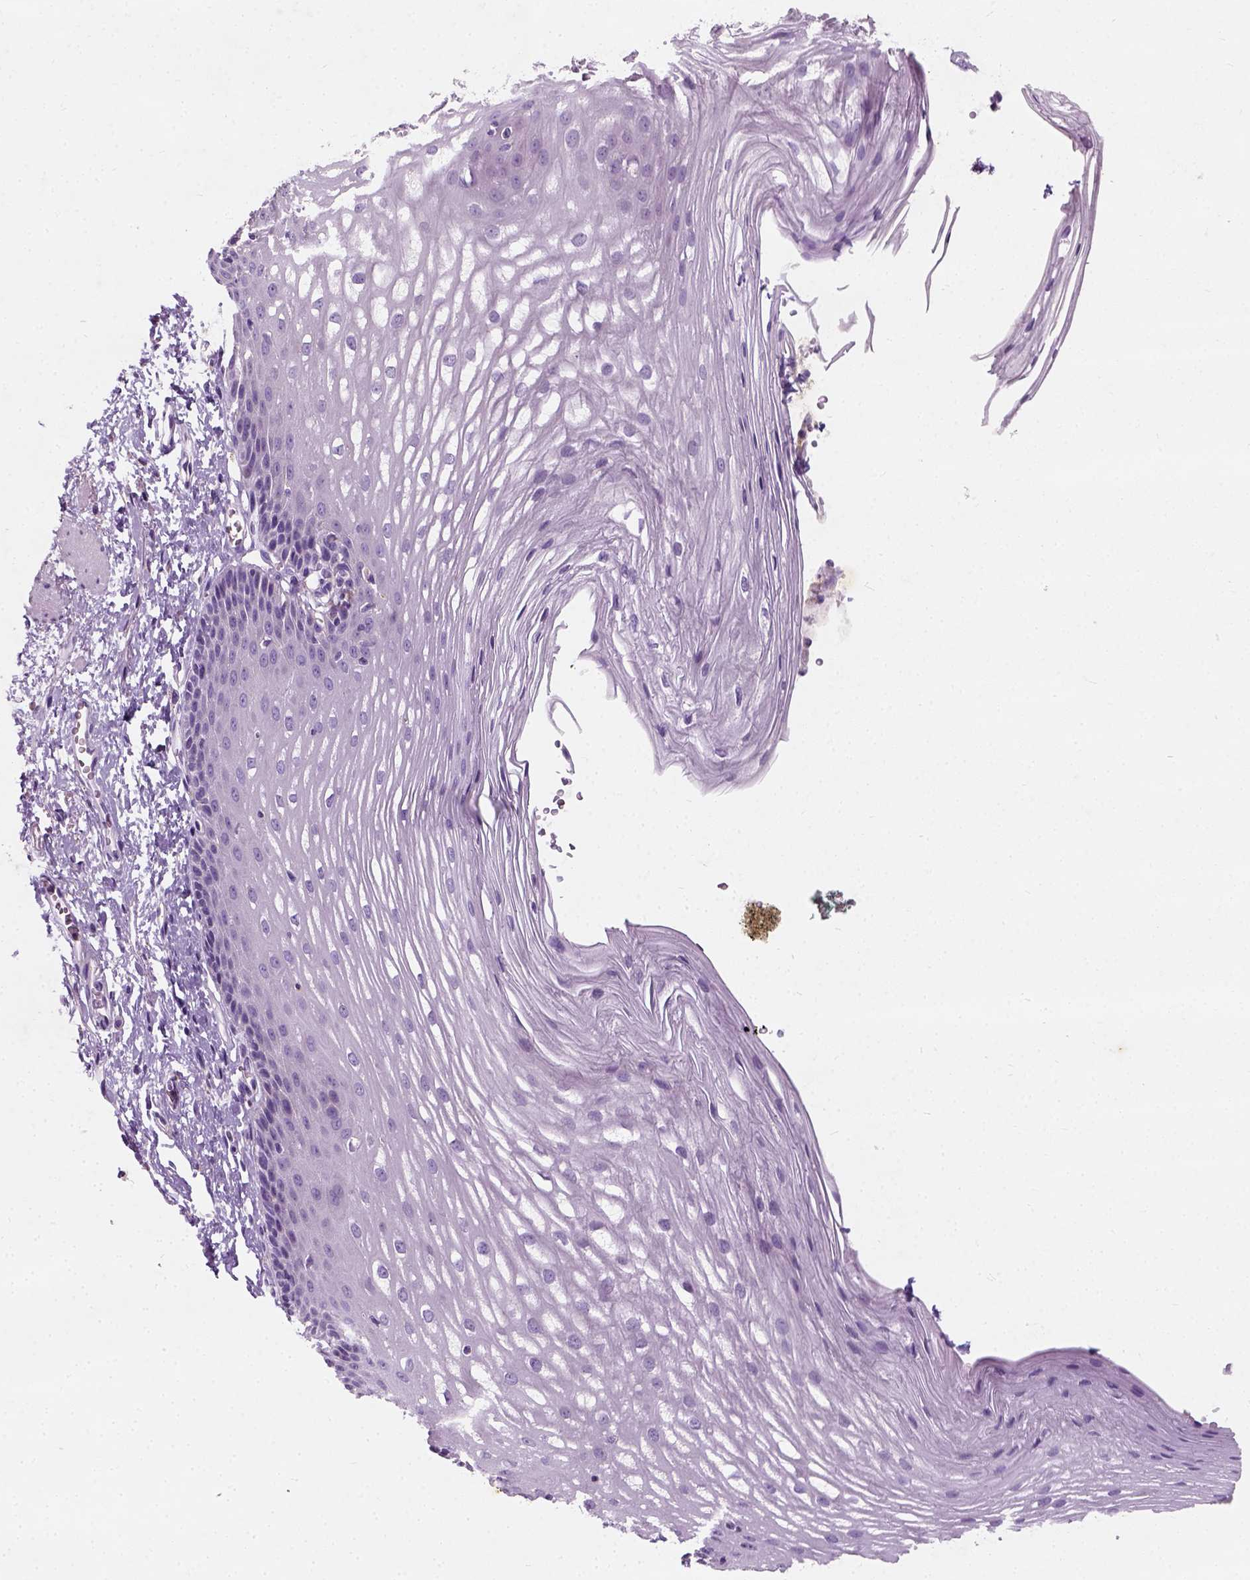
{"staining": {"intensity": "negative", "quantity": "none", "location": "none"}, "tissue": "esophagus", "cell_type": "Squamous epithelial cells", "image_type": "normal", "snomed": [{"axis": "morphology", "description": "Normal tissue, NOS"}, {"axis": "topography", "description": "Esophagus"}], "caption": "Immunohistochemistry (IHC) histopathology image of unremarkable esophagus: human esophagus stained with DAB (3,3'-diaminobenzidine) shows no significant protein staining in squamous epithelial cells.", "gene": "CHODL", "patient": {"sex": "male", "age": 62}}